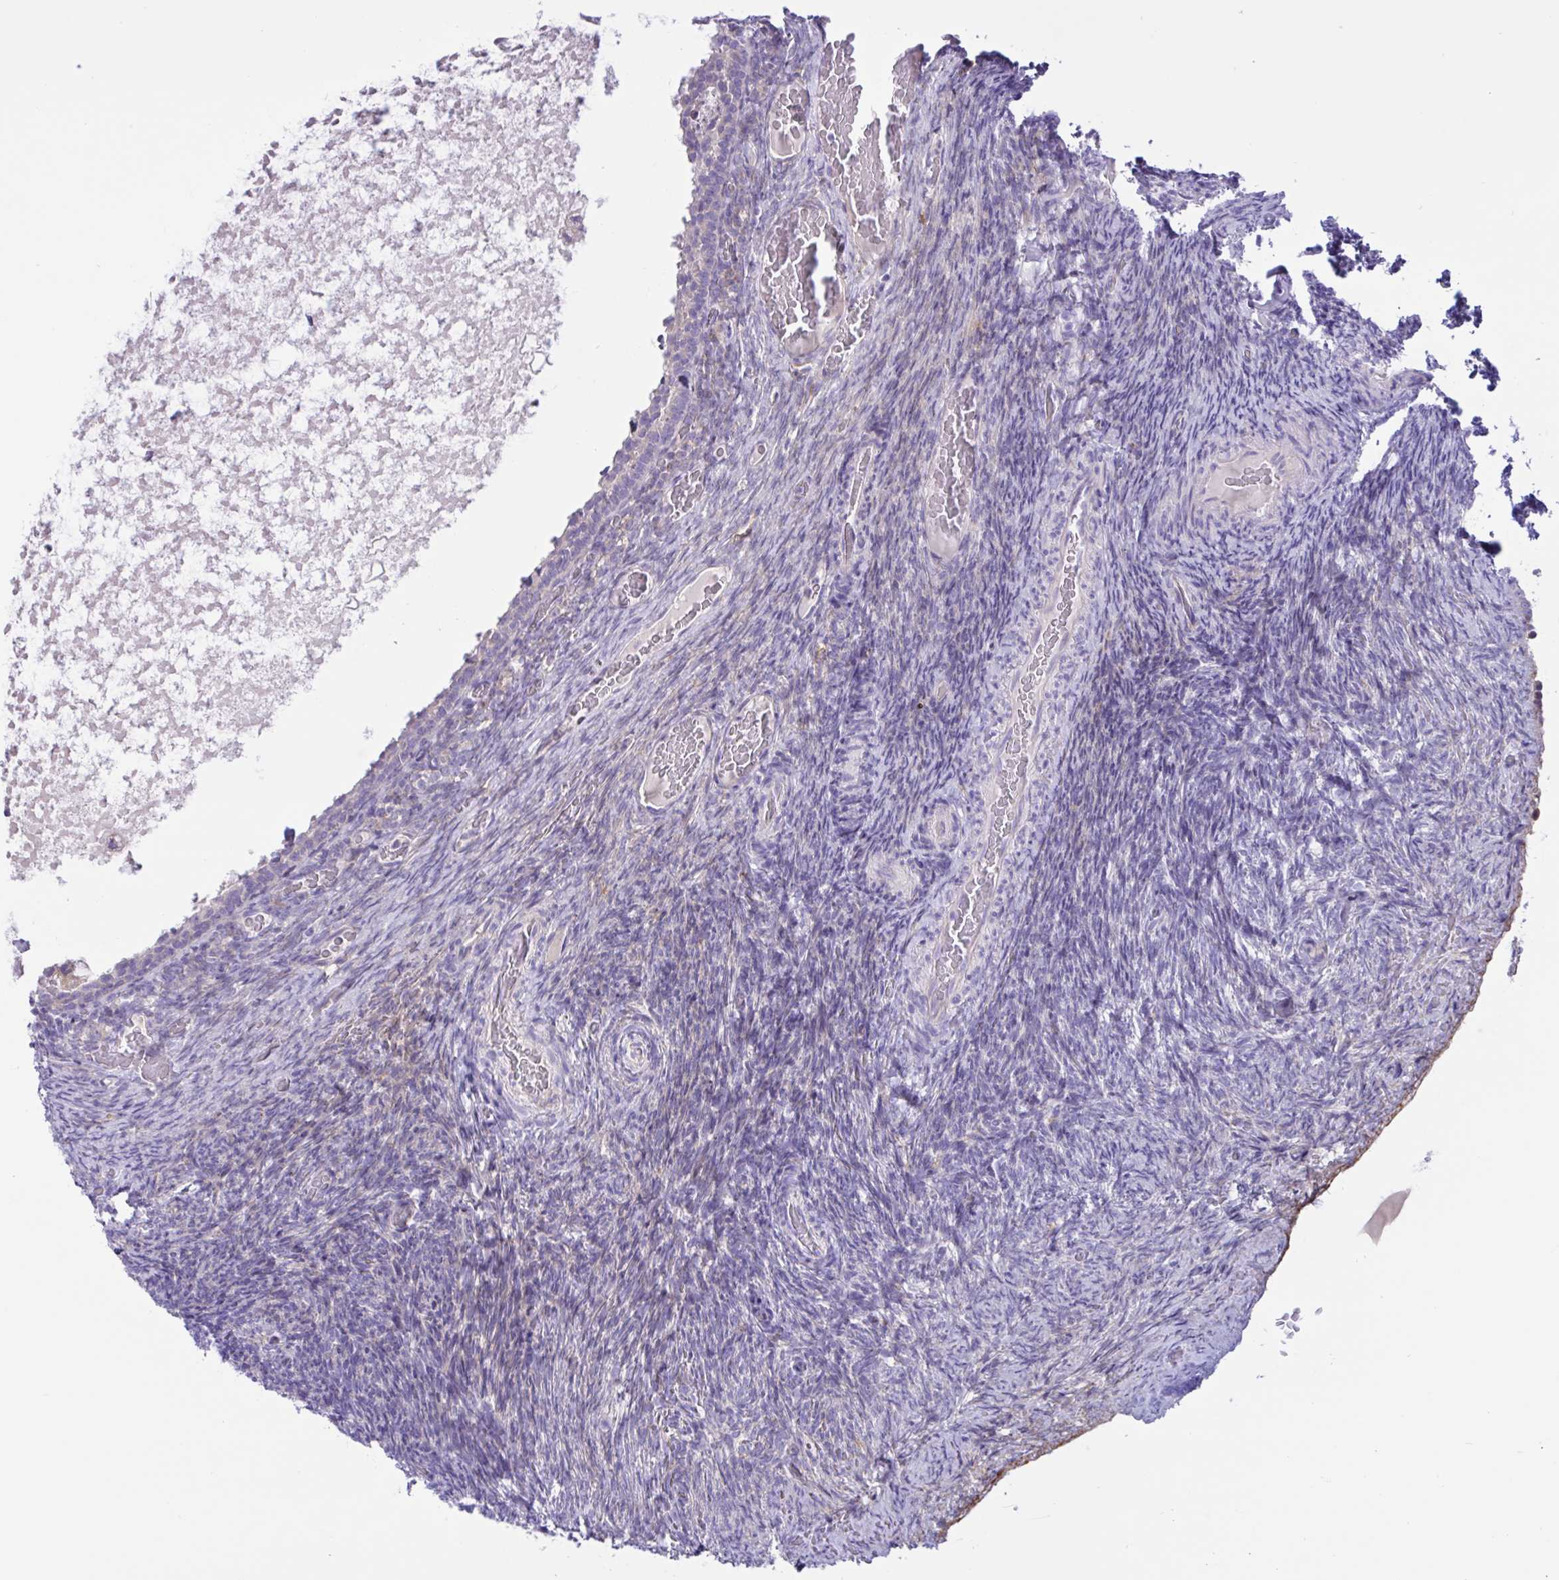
{"staining": {"intensity": "negative", "quantity": "none", "location": "none"}, "tissue": "ovary", "cell_type": "Ovarian stroma cells", "image_type": "normal", "snomed": [{"axis": "morphology", "description": "Normal tissue, NOS"}, {"axis": "topography", "description": "Ovary"}], "caption": "This is an immunohistochemistry image of benign human ovary. There is no staining in ovarian stroma cells.", "gene": "DSC3", "patient": {"sex": "female", "age": 34}}